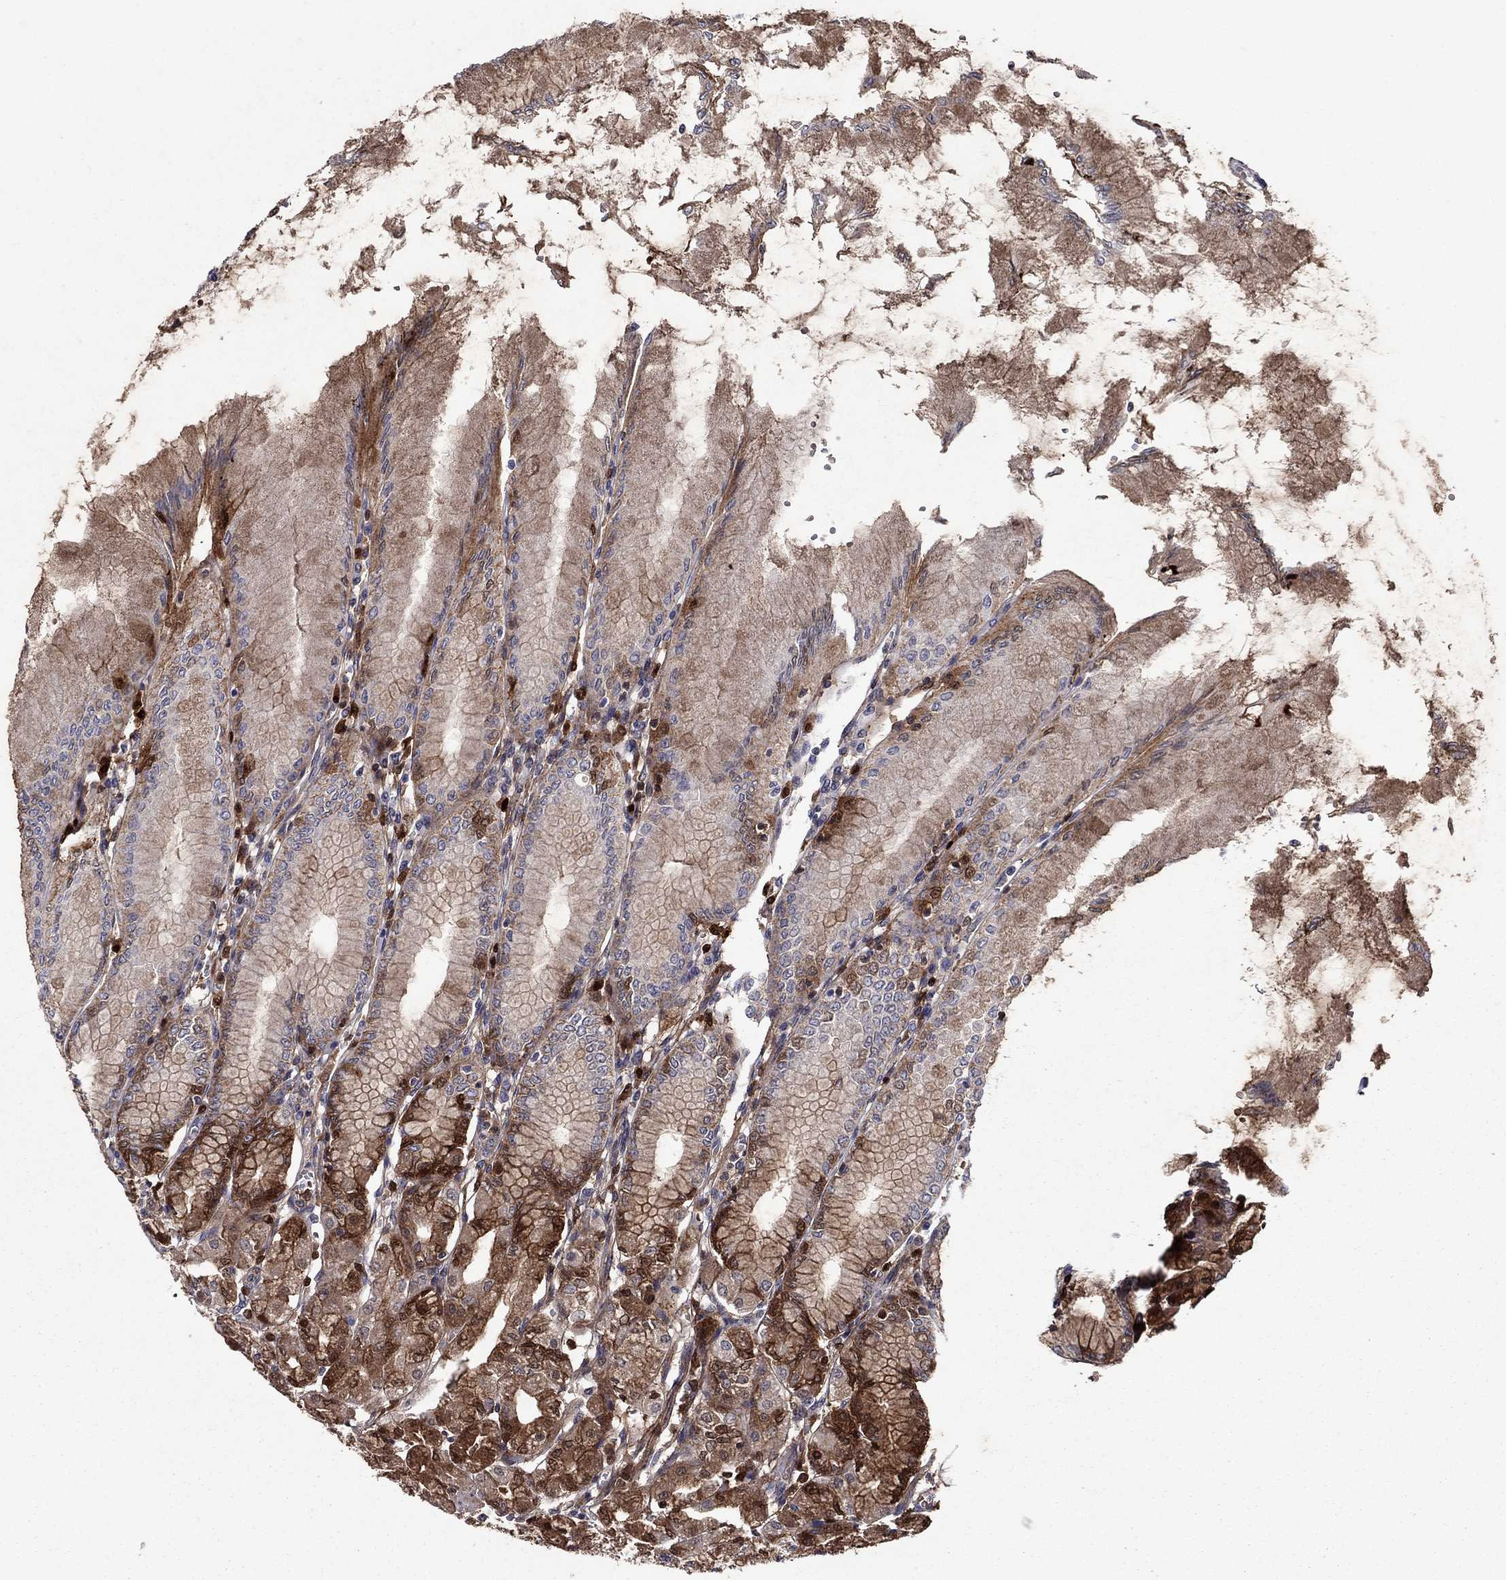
{"staining": {"intensity": "strong", "quantity": "<25%", "location": "cytoplasmic/membranous"}, "tissue": "stomach", "cell_type": "Glandular cells", "image_type": "normal", "snomed": [{"axis": "morphology", "description": "Normal tissue, NOS"}, {"axis": "topography", "description": "Skeletal muscle"}, {"axis": "topography", "description": "Stomach"}], "caption": "About <25% of glandular cells in normal stomach reveal strong cytoplasmic/membranous protein staining as visualized by brown immunohistochemical staining.", "gene": "HPX", "patient": {"sex": "female", "age": 57}}